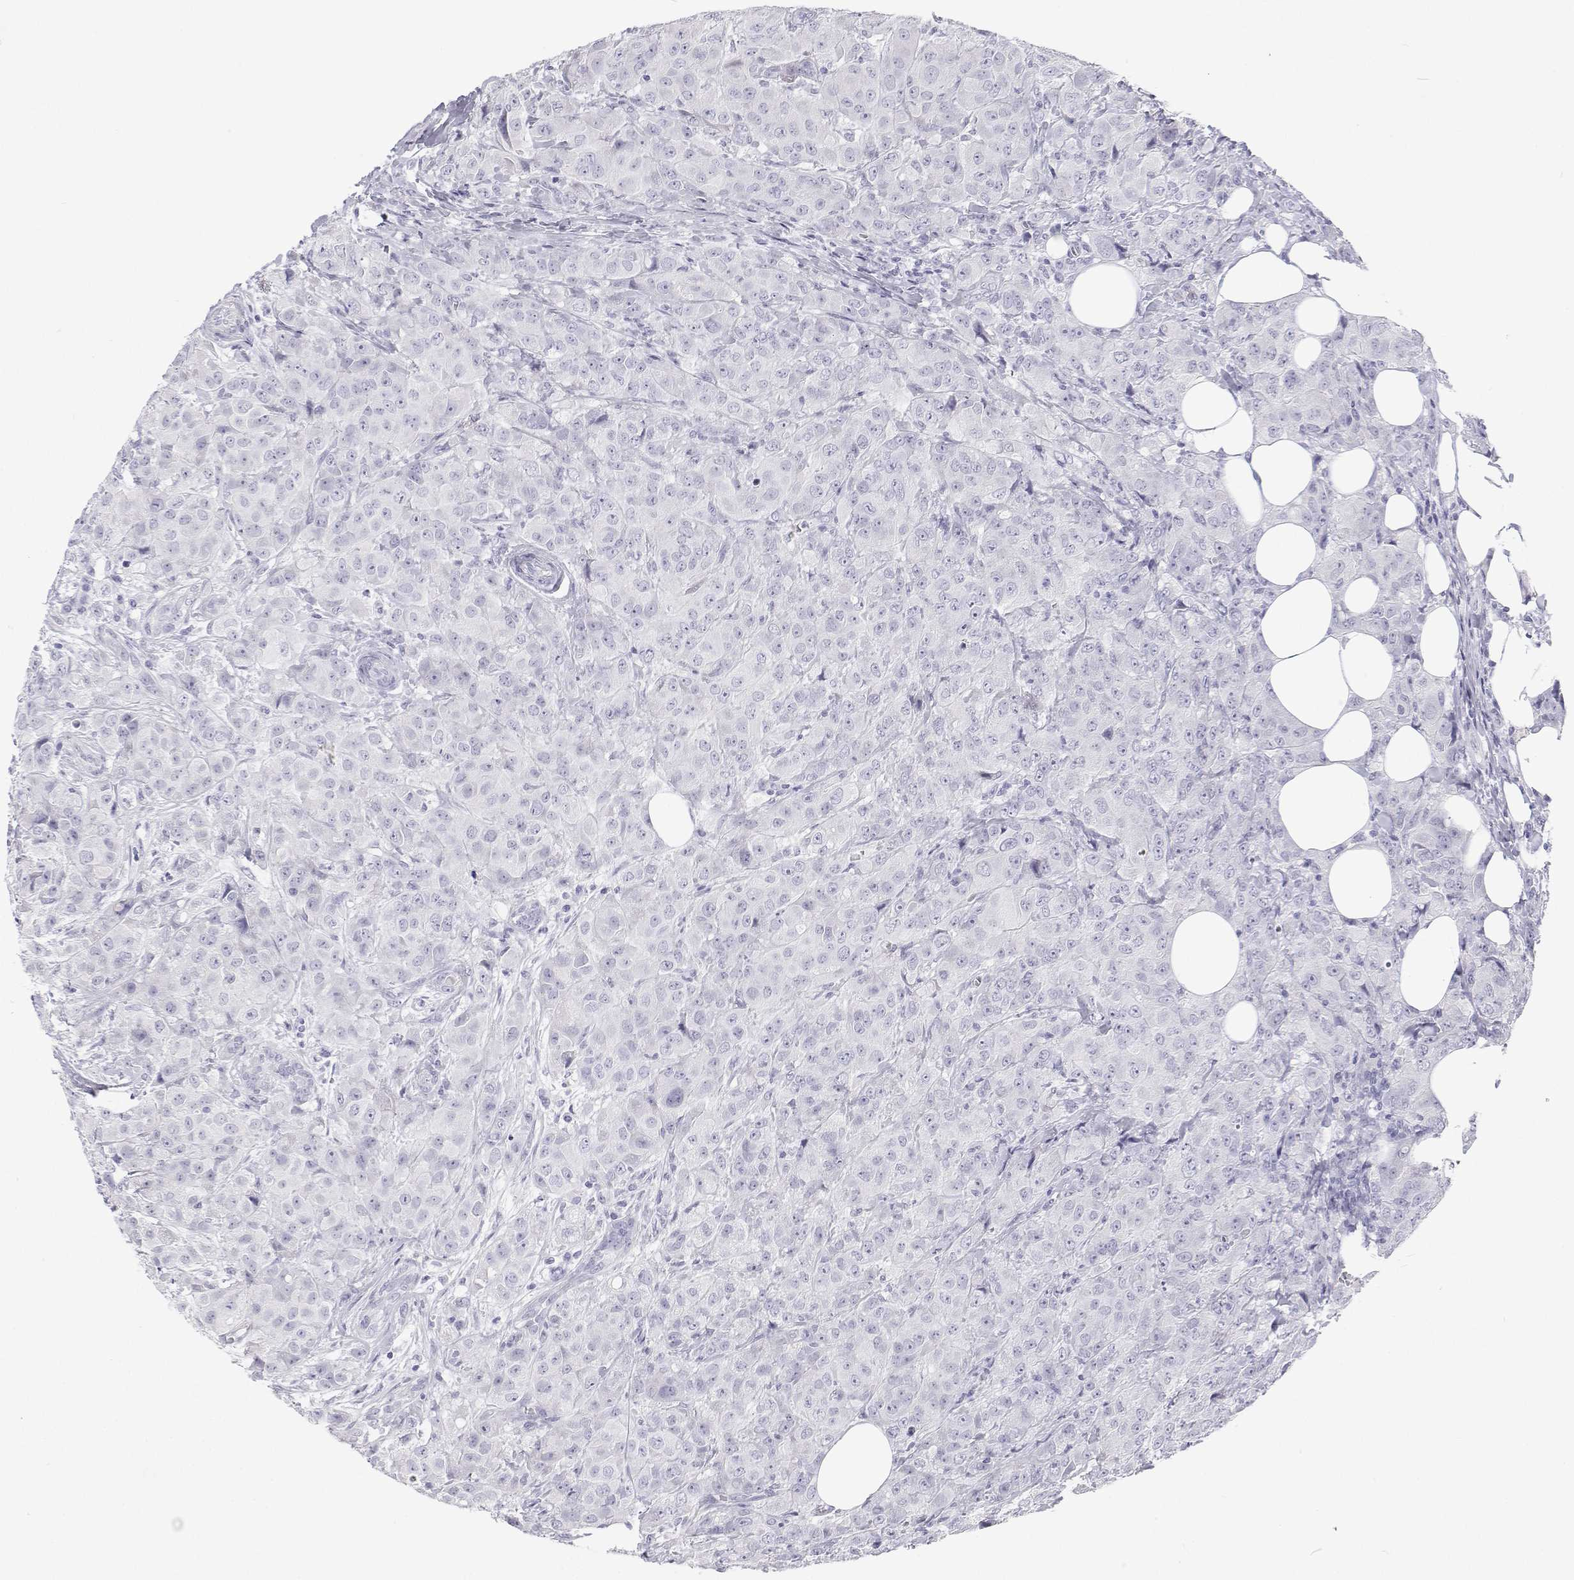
{"staining": {"intensity": "negative", "quantity": "none", "location": "none"}, "tissue": "breast cancer", "cell_type": "Tumor cells", "image_type": "cancer", "snomed": [{"axis": "morphology", "description": "Normal tissue, NOS"}, {"axis": "morphology", "description": "Duct carcinoma"}, {"axis": "topography", "description": "Breast"}], "caption": "Immunohistochemistry micrograph of neoplastic tissue: breast cancer (intraductal carcinoma) stained with DAB (3,3'-diaminobenzidine) exhibits no significant protein expression in tumor cells. (DAB (3,3'-diaminobenzidine) immunohistochemistry visualized using brightfield microscopy, high magnification).", "gene": "TTN", "patient": {"sex": "female", "age": 43}}